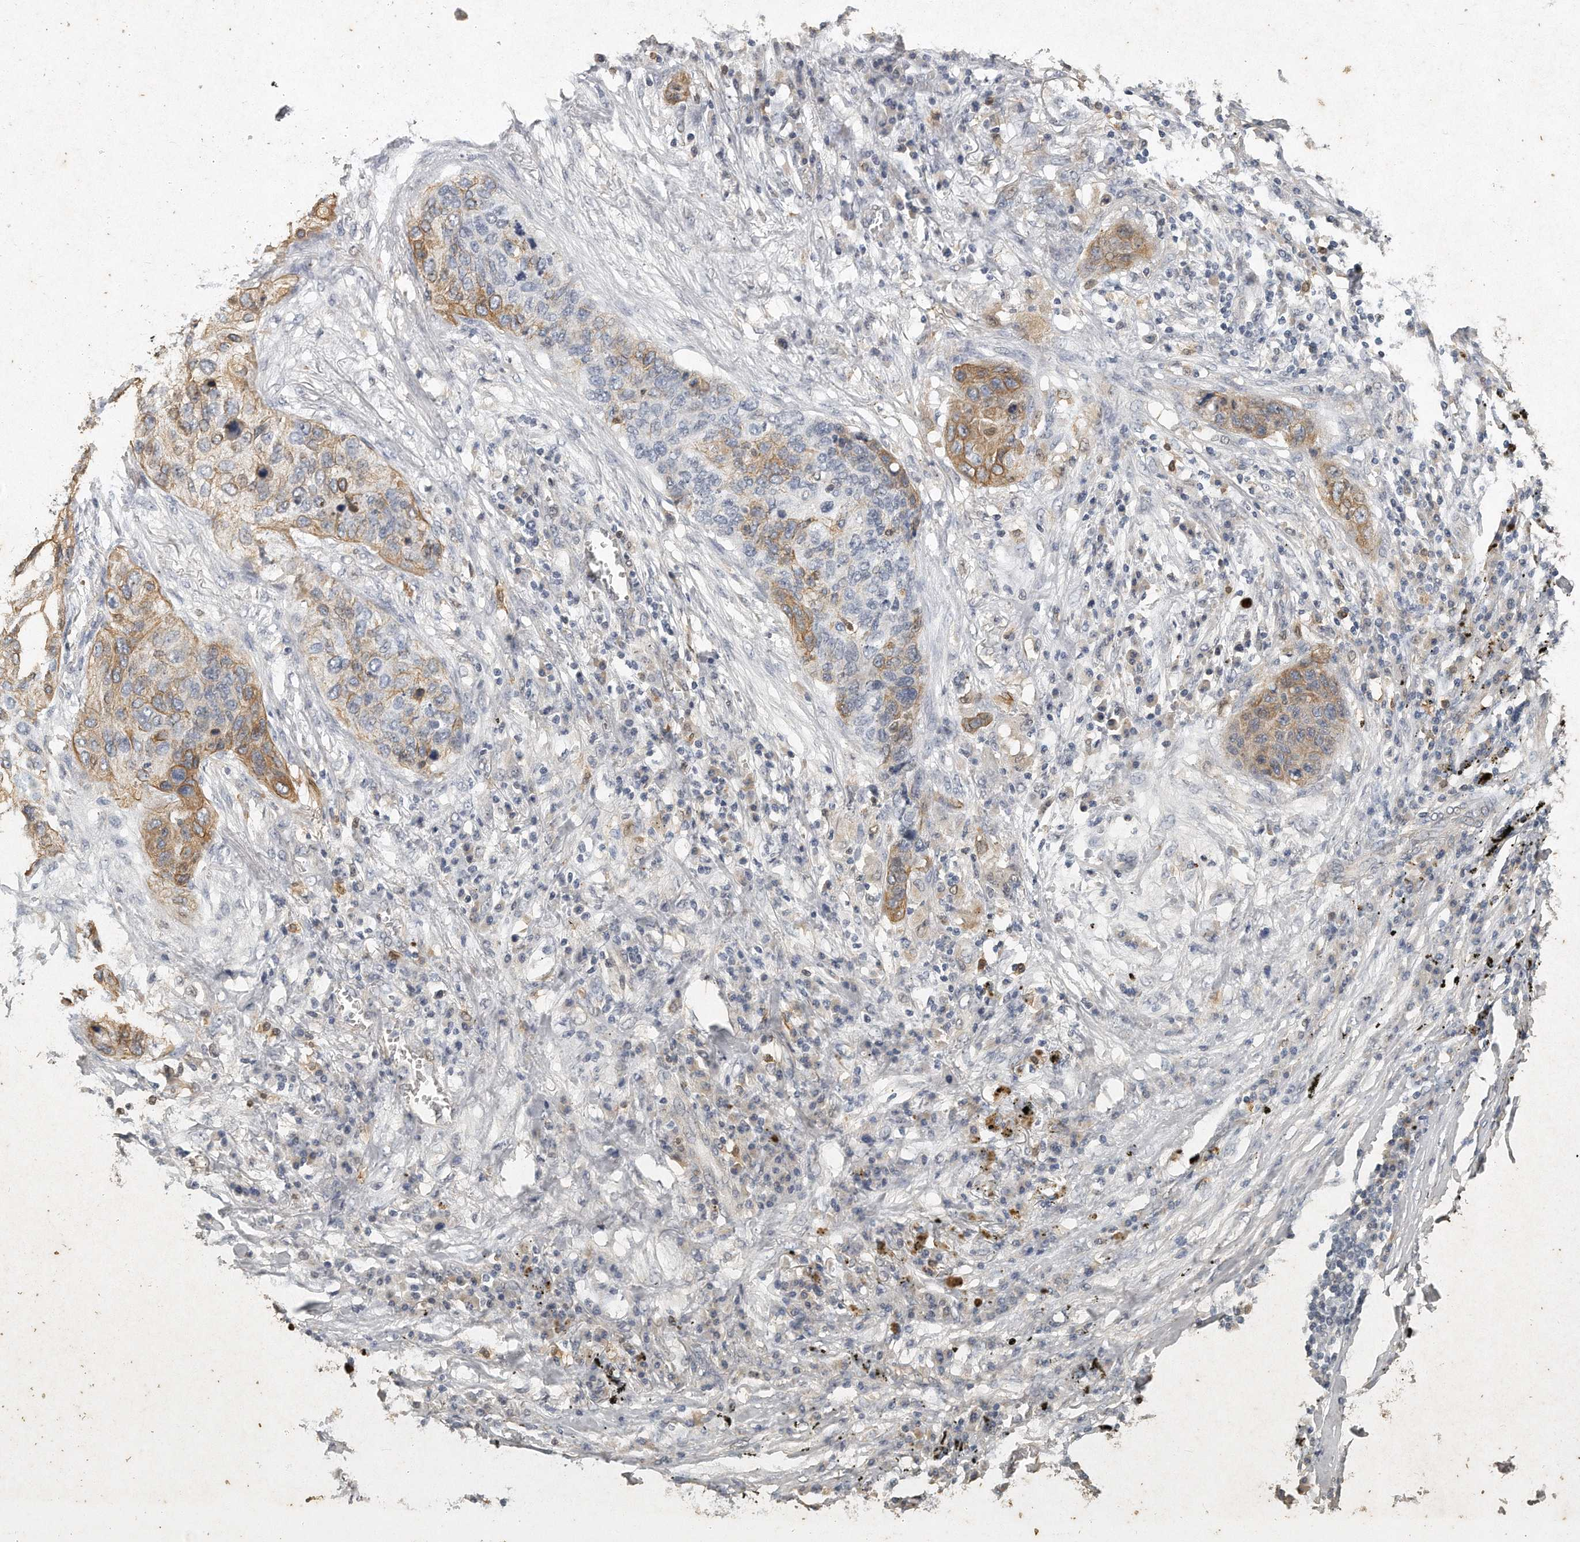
{"staining": {"intensity": "moderate", "quantity": "25%-75%", "location": "cytoplasmic/membranous"}, "tissue": "lung cancer", "cell_type": "Tumor cells", "image_type": "cancer", "snomed": [{"axis": "morphology", "description": "Squamous cell carcinoma, NOS"}, {"axis": "topography", "description": "Lung"}], "caption": "The immunohistochemical stain shows moderate cytoplasmic/membranous expression in tumor cells of lung cancer tissue.", "gene": "CAMK1", "patient": {"sex": "female", "age": 63}}